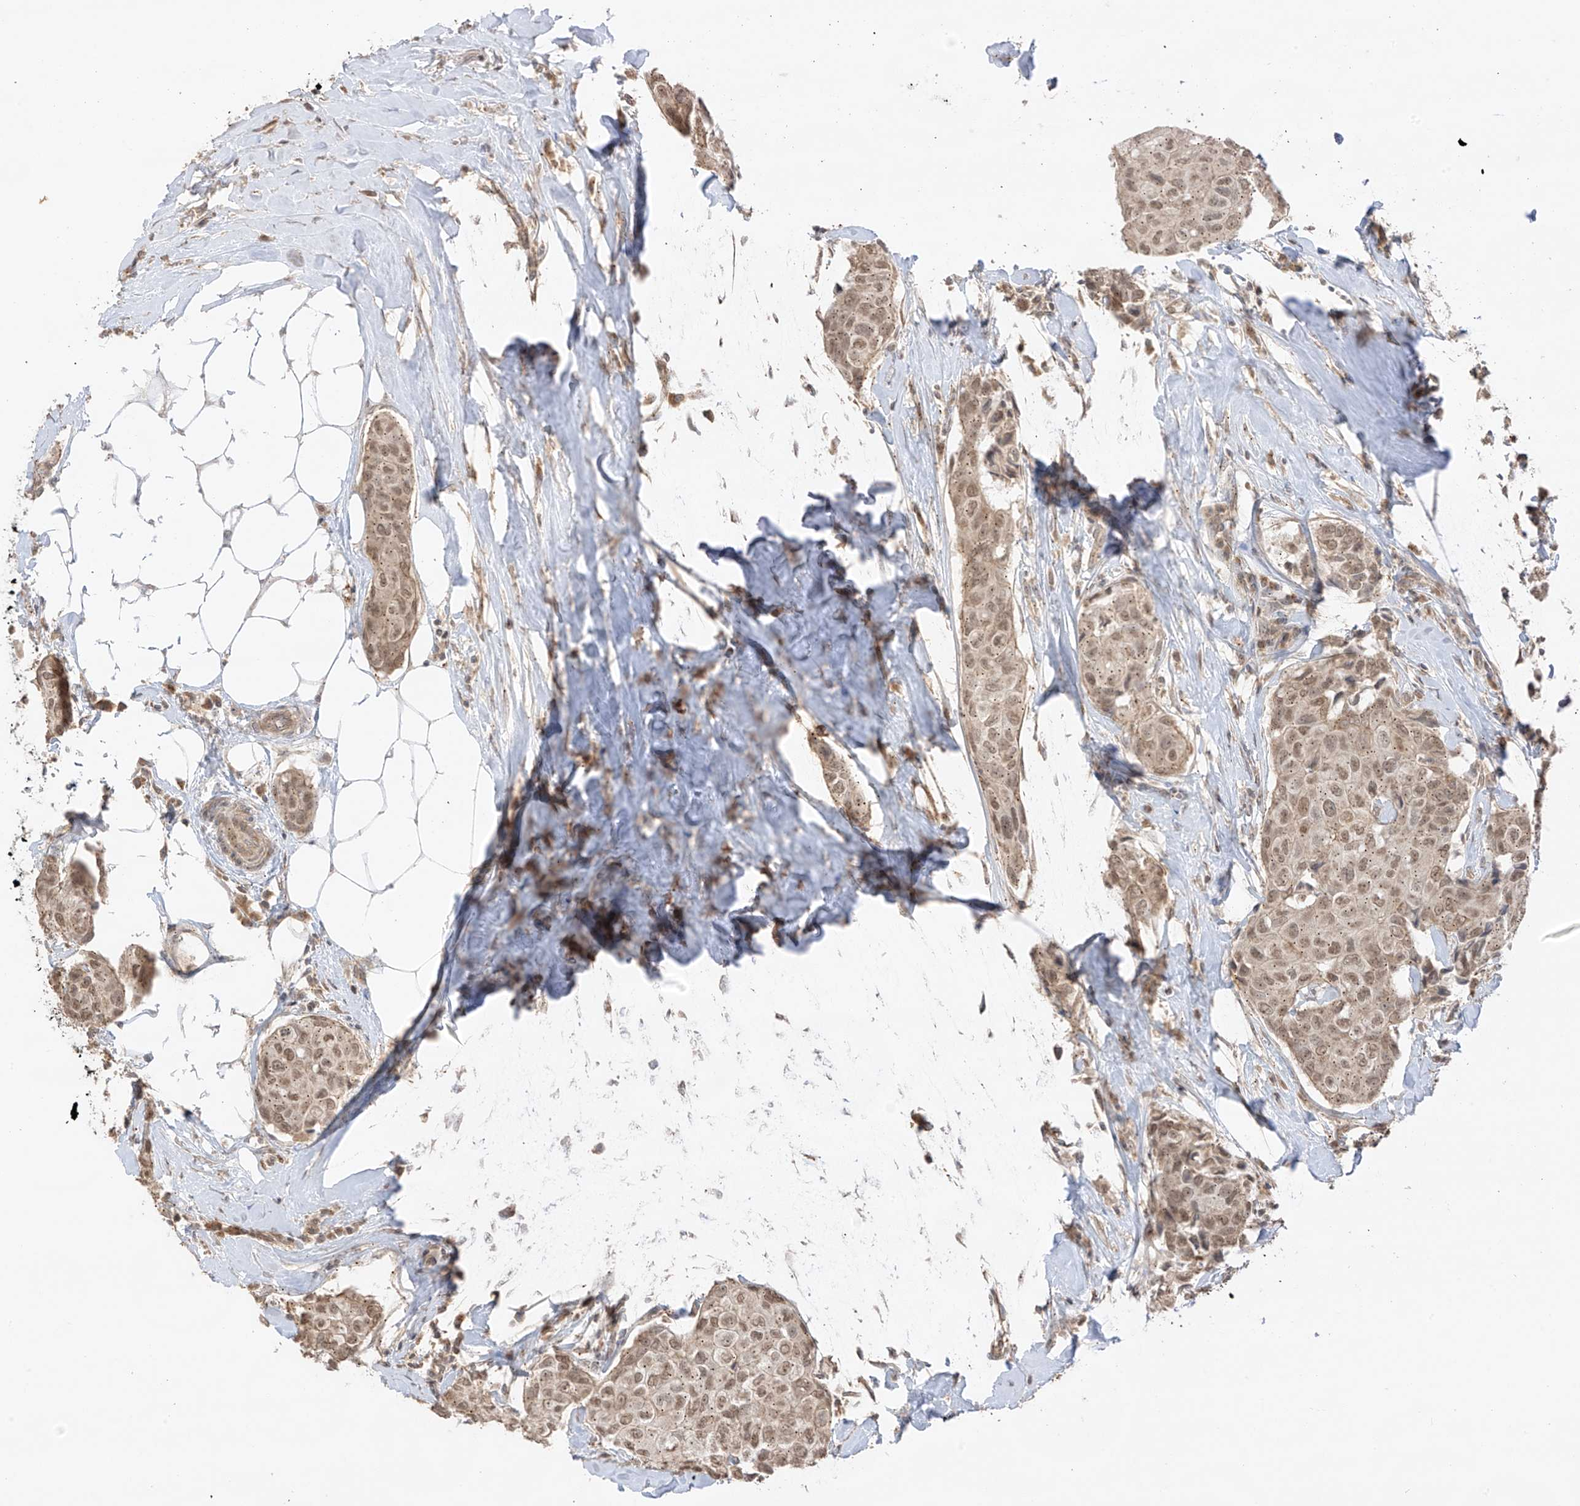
{"staining": {"intensity": "moderate", "quantity": "25%-75%", "location": "cytoplasmic/membranous,nuclear"}, "tissue": "breast cancer", "cell_type": "Tumor cells", "image_type": "cancer", "snomed": [{"axis": "morphology", "description": "Duct carcinoma"}, {"axis": "topography", "description": "Breast"}], "caption": "Breast invasive ductal carcinoma stained with immunohistochemistry (IHC) exhibits moderate cytoplasmic/membranous and nuclear positivity in about 25%-75% of tumor cells.", "gene": "N4BP3", "patient": {"sex": "female", "age": 80}}